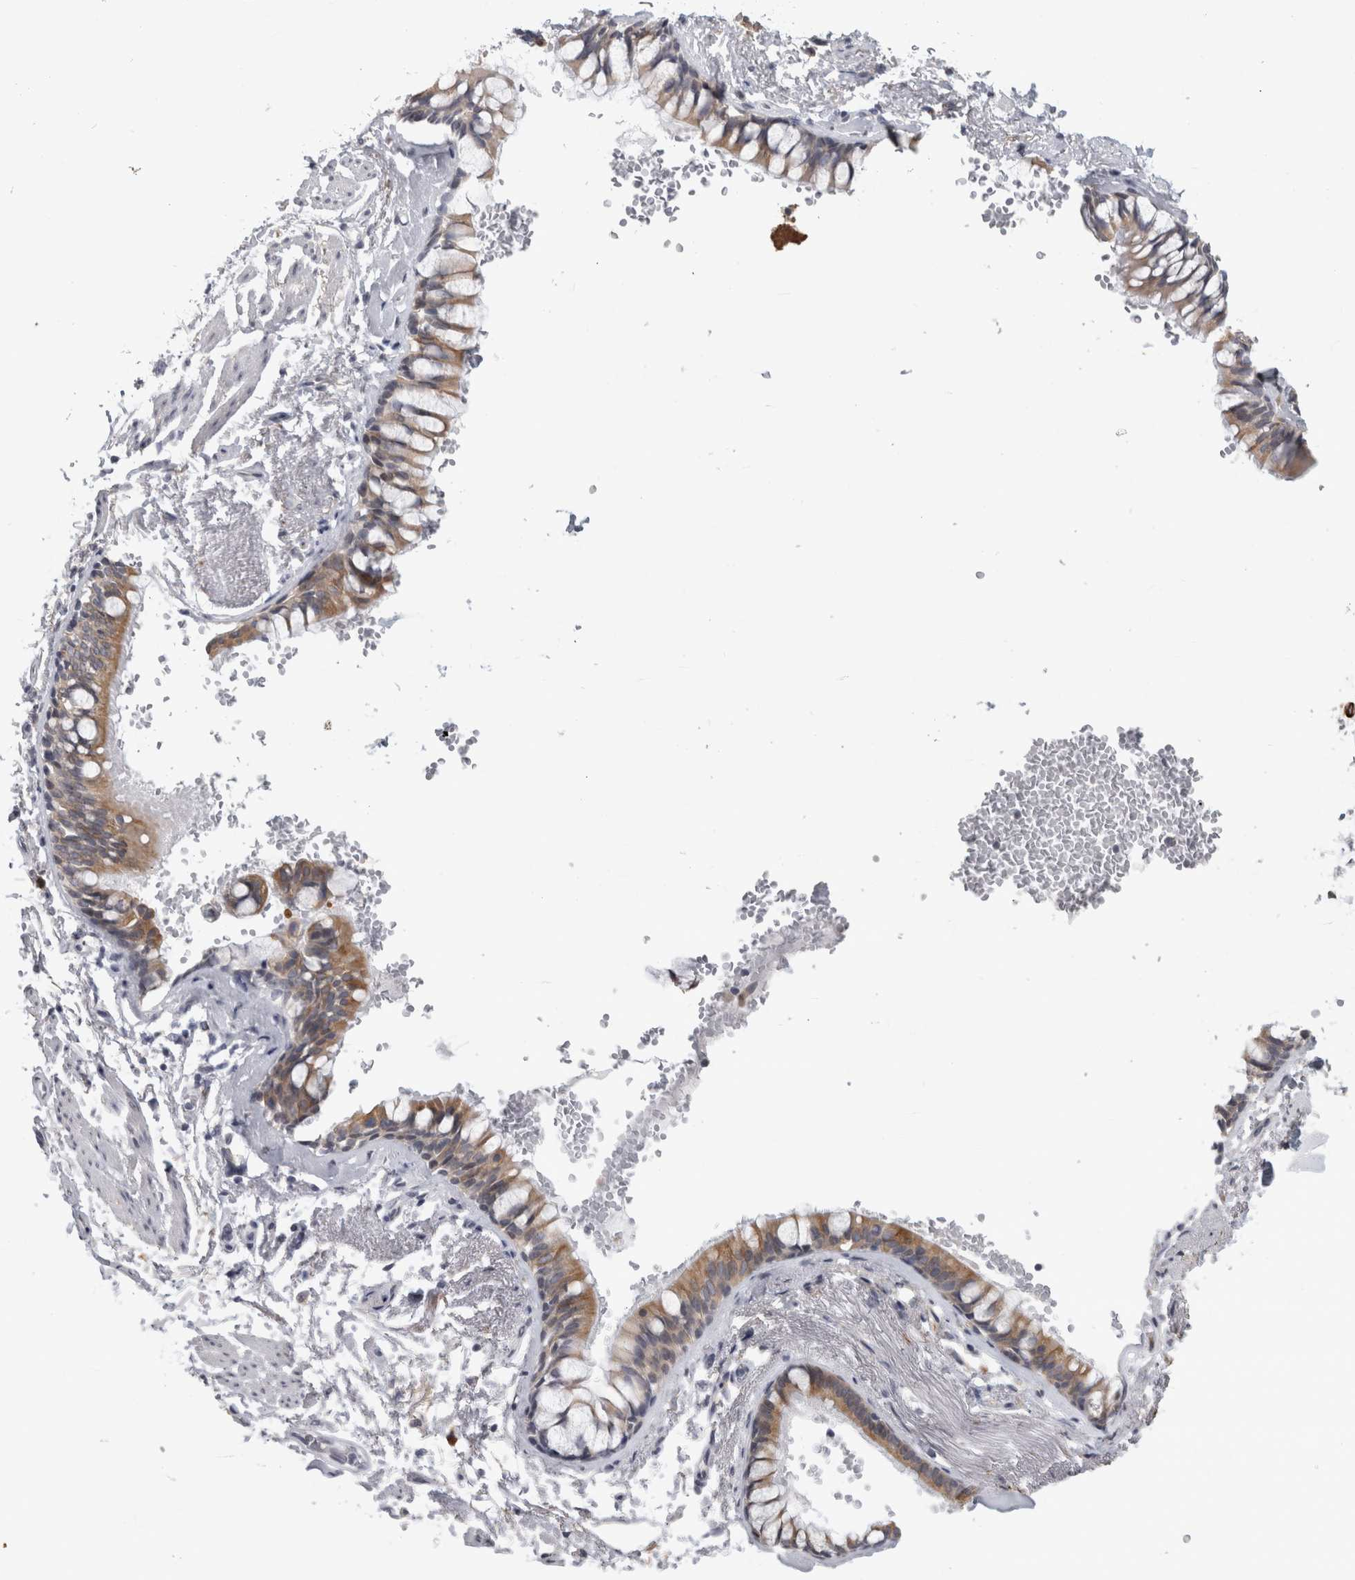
{"staining": {"intensity": "negative", "quantity": "none", "location": "none"}, "tissue": "adipose tissue", "cell_type": "Adipocytes", "image_type": "normal", "snomed": [{"axis": "morphology", "description": "Normal tissue, NOS"}, {"axis": "topography", "description": "Cartilage tissue"}, {"axis": "topography", "description": "Bronchus"}], "caption": "IHC photomicrograph of normal adipose tissue: adipose tissue stained with DAB (3,3'-diaminobenzidine) exhibits no significant protein staining in adipocytes. (Brightfield microscopy of DAB (3,3'-diaminobenzidine) IHC at high magnification).", "gene": "TMEM242", "patient": {"sex": "female", "age": 73}}